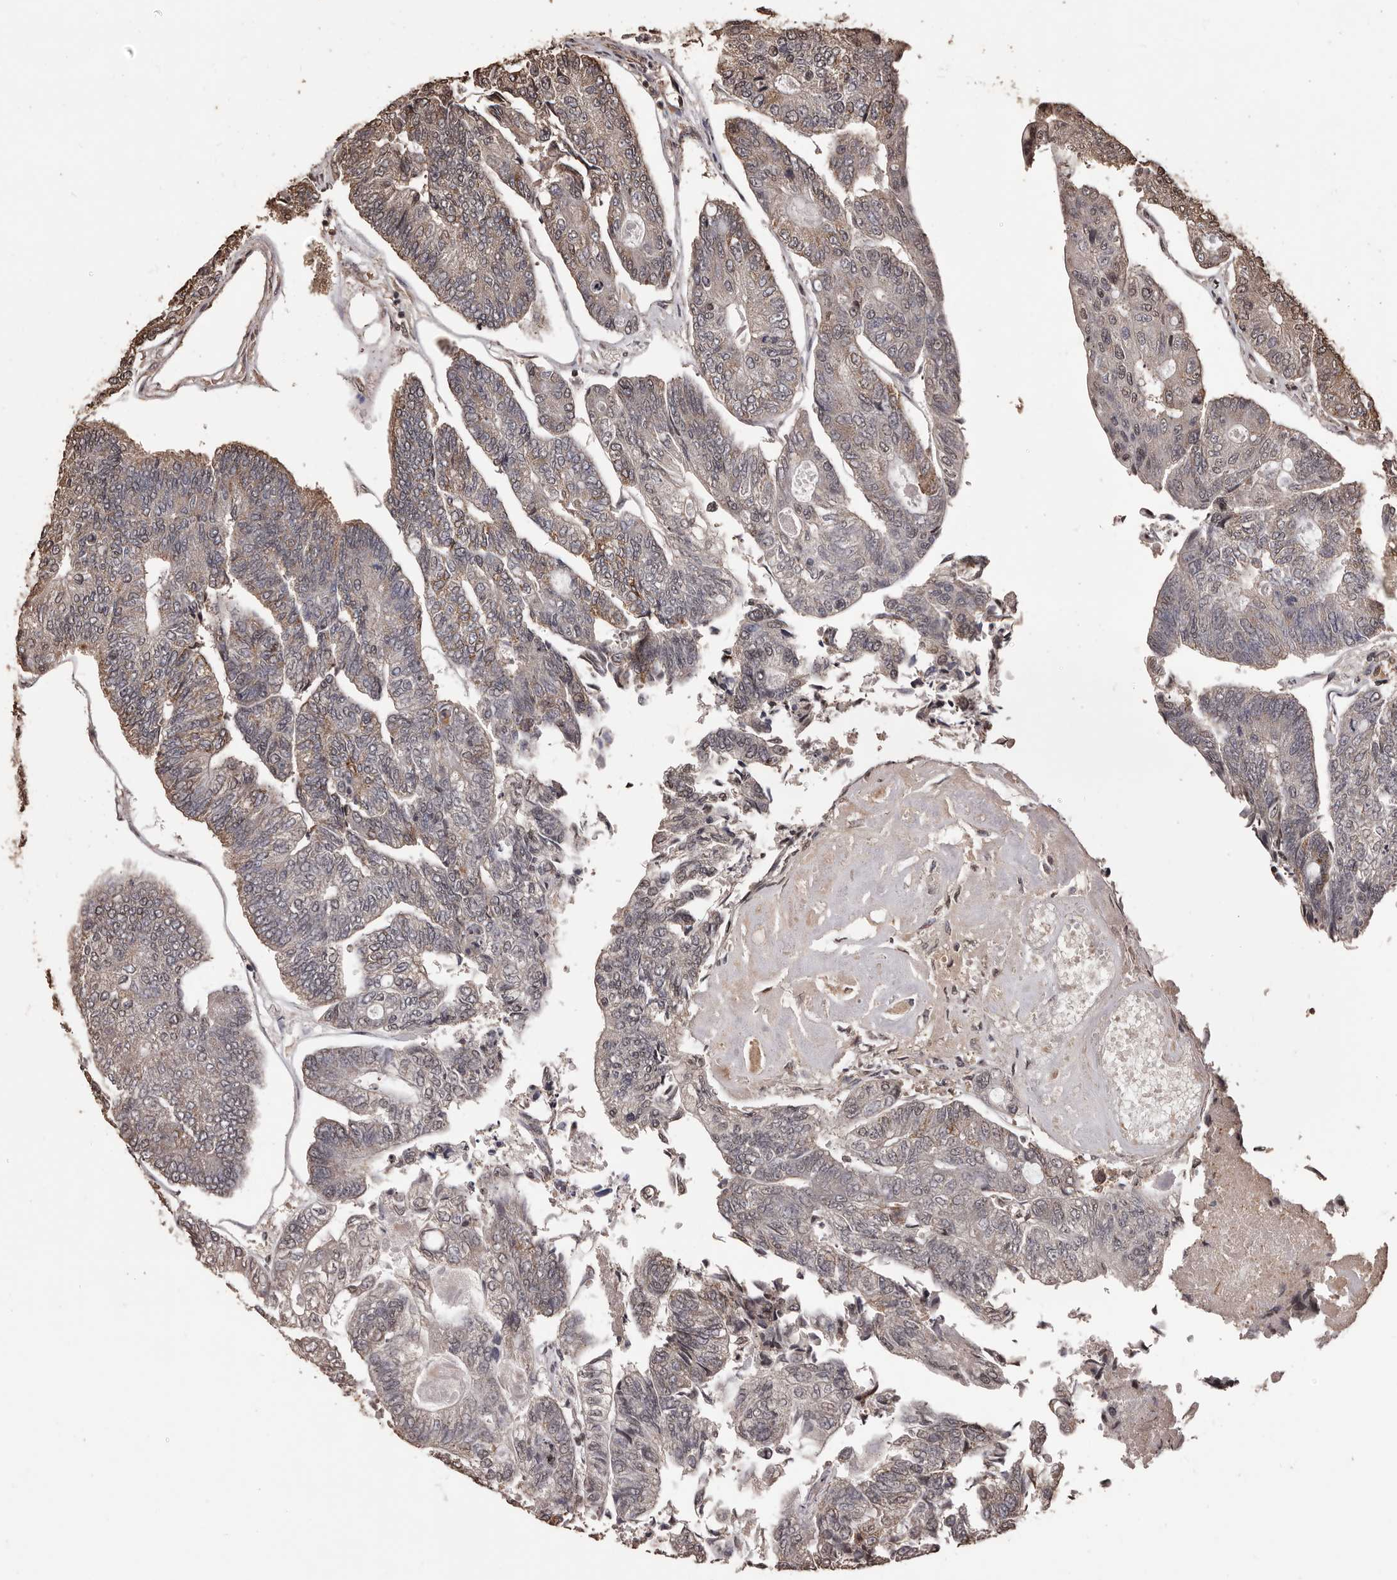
{"staining": {"intensity": "weak", "quantity": "25%-75%", "location": "cytoplasmic/membranous"}, "tissue": "colorectal cancer", "cell_type": "Tumor cells", "image_type": "cancer", "snomed": [{"axis": "morphology", "description": "Adenocarcinoma, NOS"}, {"axis": "topography", "description": "Colon"}], "caption": "Weak cytoplasmic/membranous positivity for a protein is identified in about 25%-75% of tumor cells of adenocarcinoma (colorectal) using IHC.", "gene": "NAV1", "patient": {"sex": "female", "age": 67}}